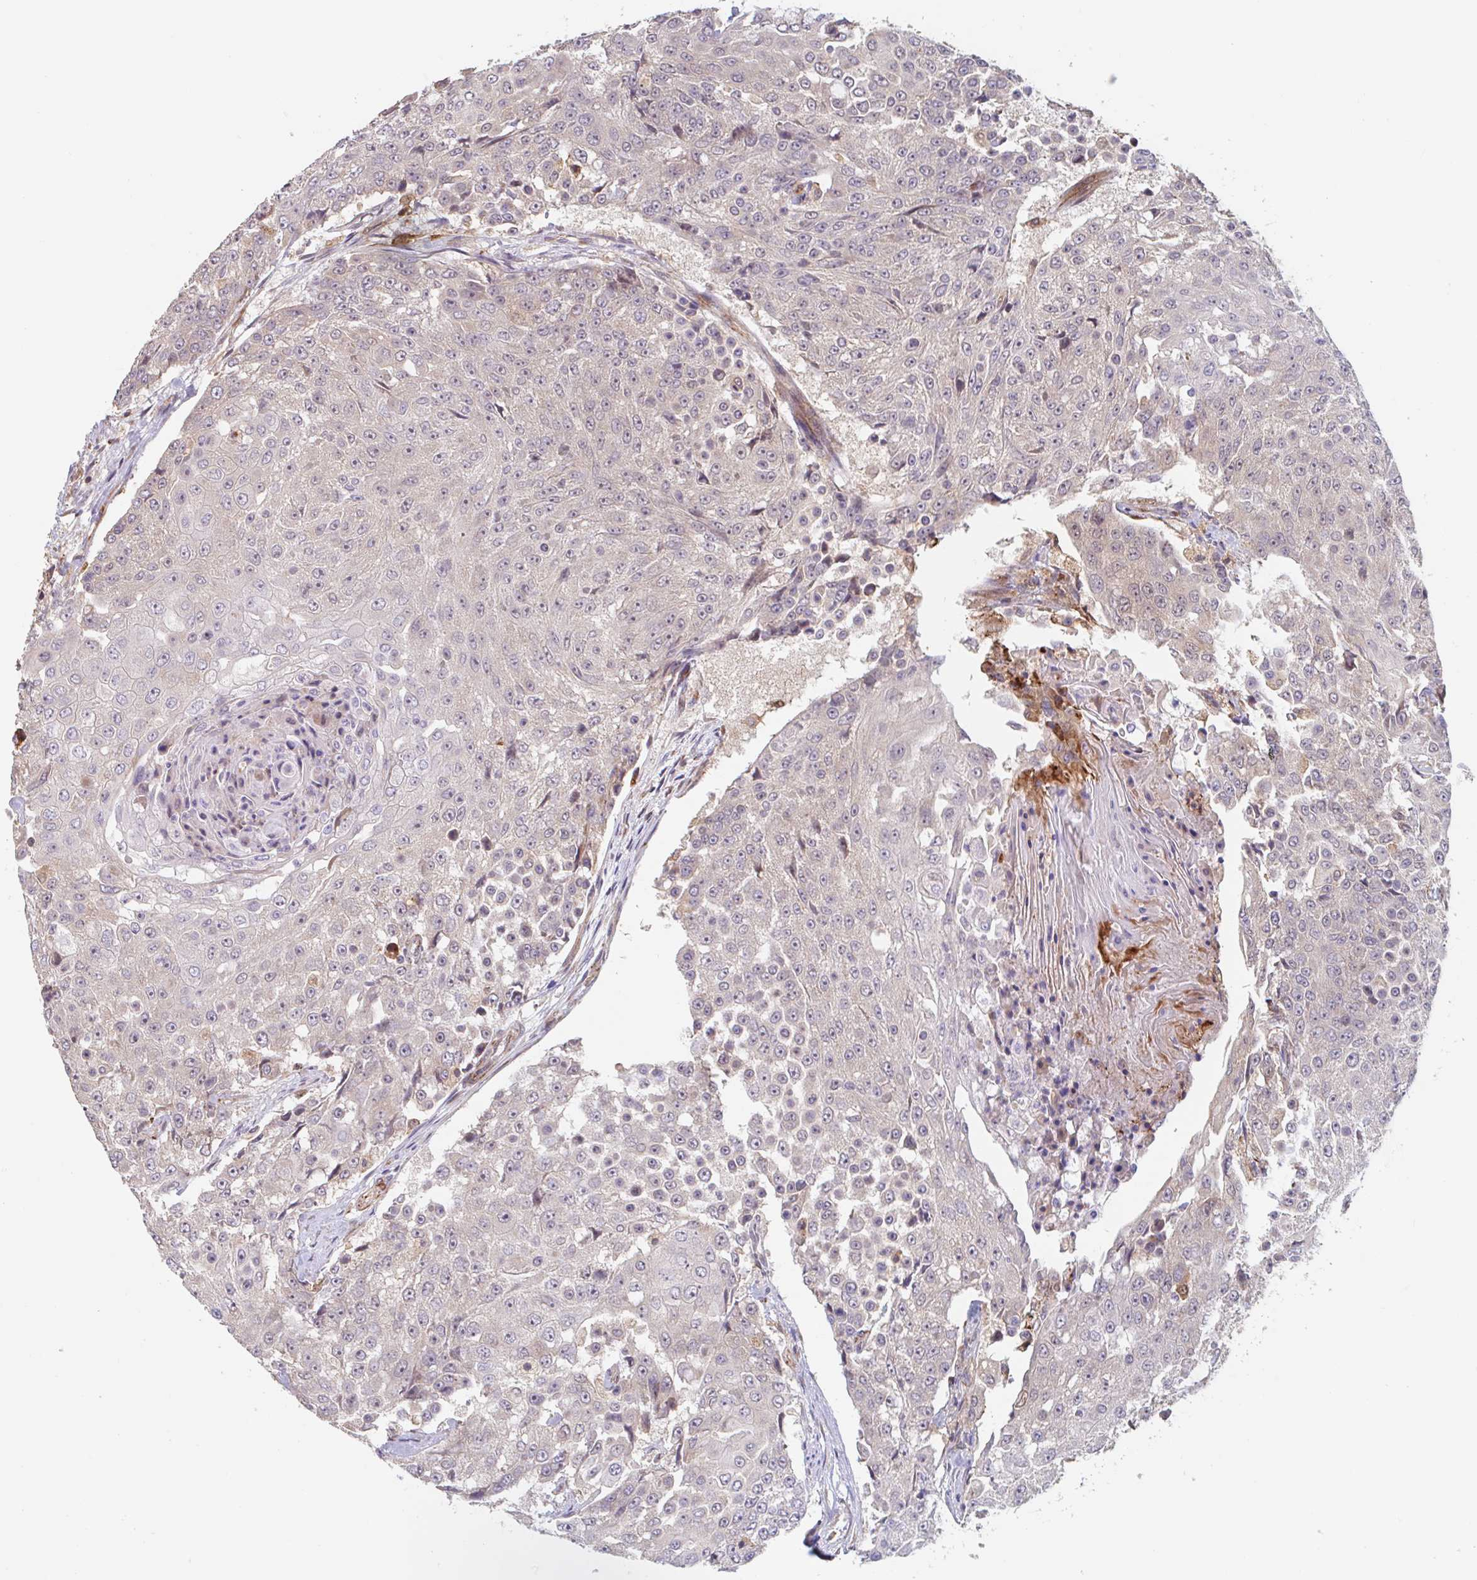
{"staining": {"intensity": "weak", "quantity": "<25%", "location": "cytoplasmic/membranous"}, "tissue": "urothelial cancer", "cell_type": "Tumor cells", "image_type": "cancer", "snomed": [{"axis": "morphology", "description": "Urothelial carcinoma, High grade"}, {"axis": "topography", "description": "Urinary bladder"}], "caption": "A photomicrograph of human urothelial carcinoma (high-grade) is negative for staining in tumor cells.", "gene": "NUB1", "patient": {"sex": "female", "age": 63}}